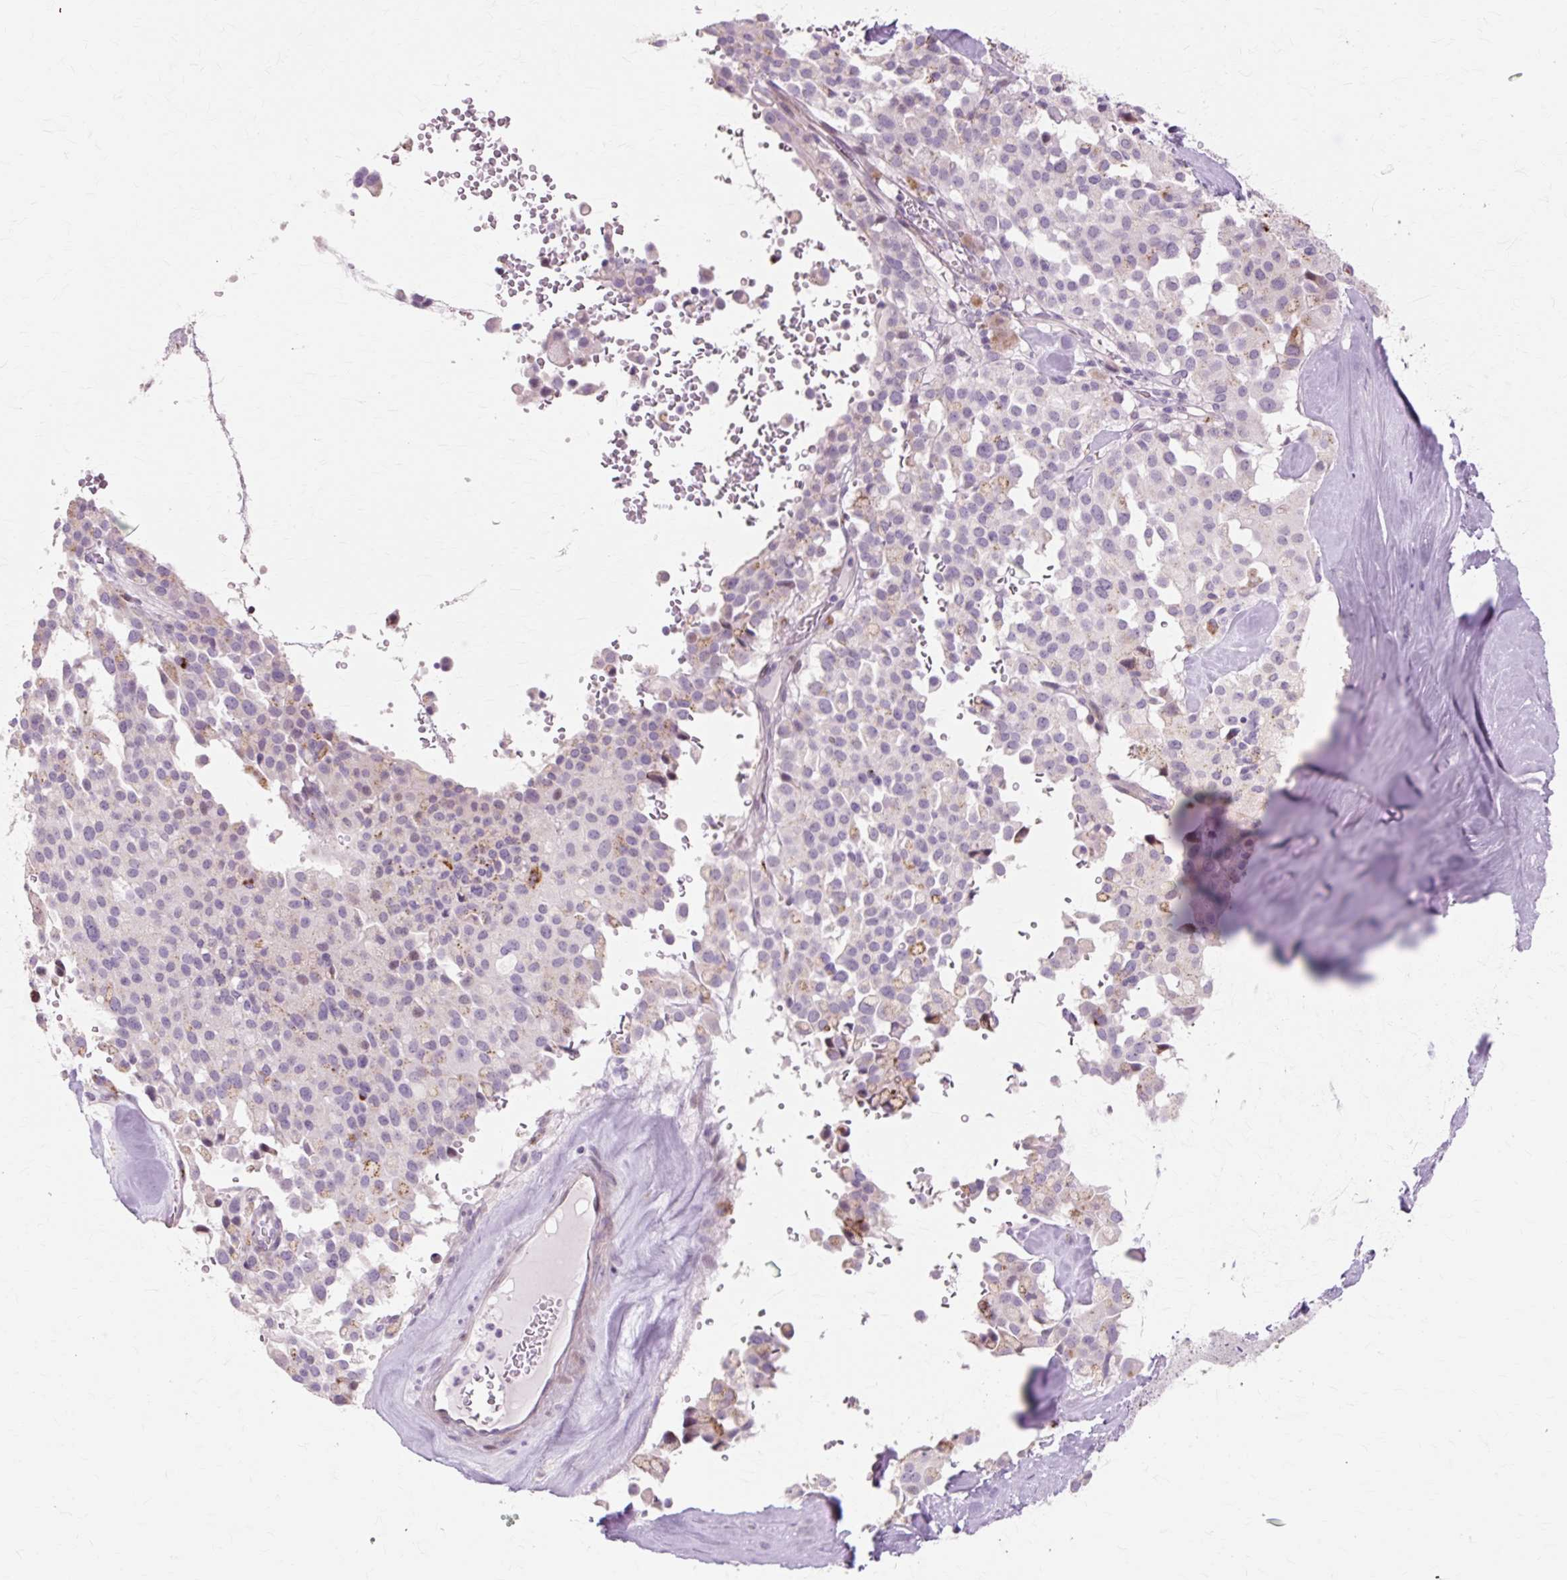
{"staining": {"intensity": "weak", "quantity": "<25%", "location": "cytoplasmic/membranous"}, "tissue": "pancreatic cancer", "cell_type": "Tumor cells", "image_type": "cancer", "snomed": [{"axis": "morphology", "description": "Adenocarcinoma, NOS"}, {"axis": "topography", "description": "Pancreas"}], "caption": "A micrograph of human adenocarcinoma (pancreatic) is negative for staining in tumor cells.", "gene": "IRX2", "patient": {"sex": "male", "age": 65}}